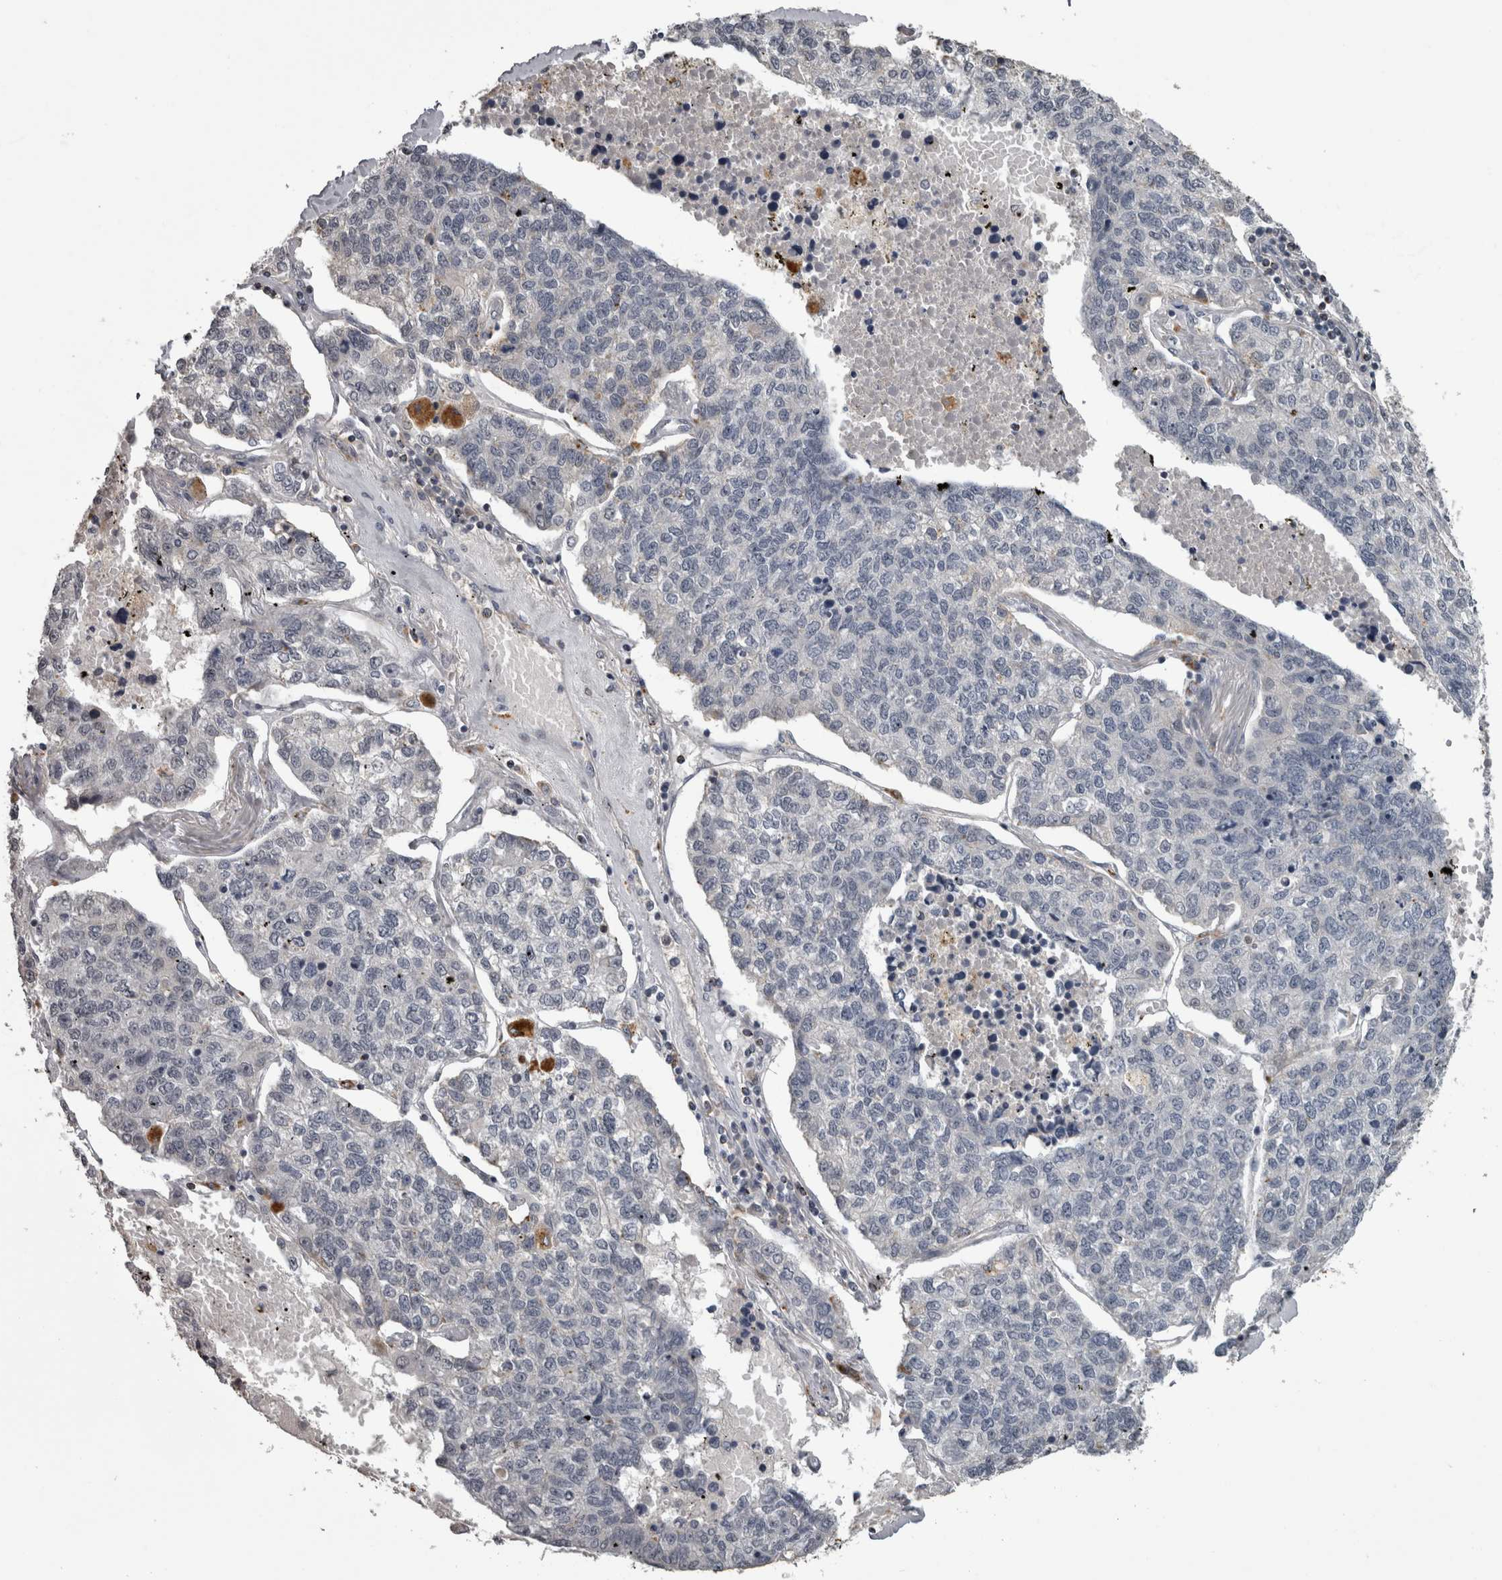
{"staining": {"intensity": "negative", "quantity": "none", "location": "none"}, "tissue": "lung cancer", "cell_type": "Tumor cells", "image_type": "cancer", "snomed": [{"axis": "morphology", "description": "Adenocarcinoma, NOS"}, {"axis": "topography", "description": "Lung"}], "caption": "An image of lung cancer (adenocarcinoma) stained for a protein exhibits no brown staining in tumor cells.", "gene": "NAAA", "patient": {"sex": "male", "age": 49}}